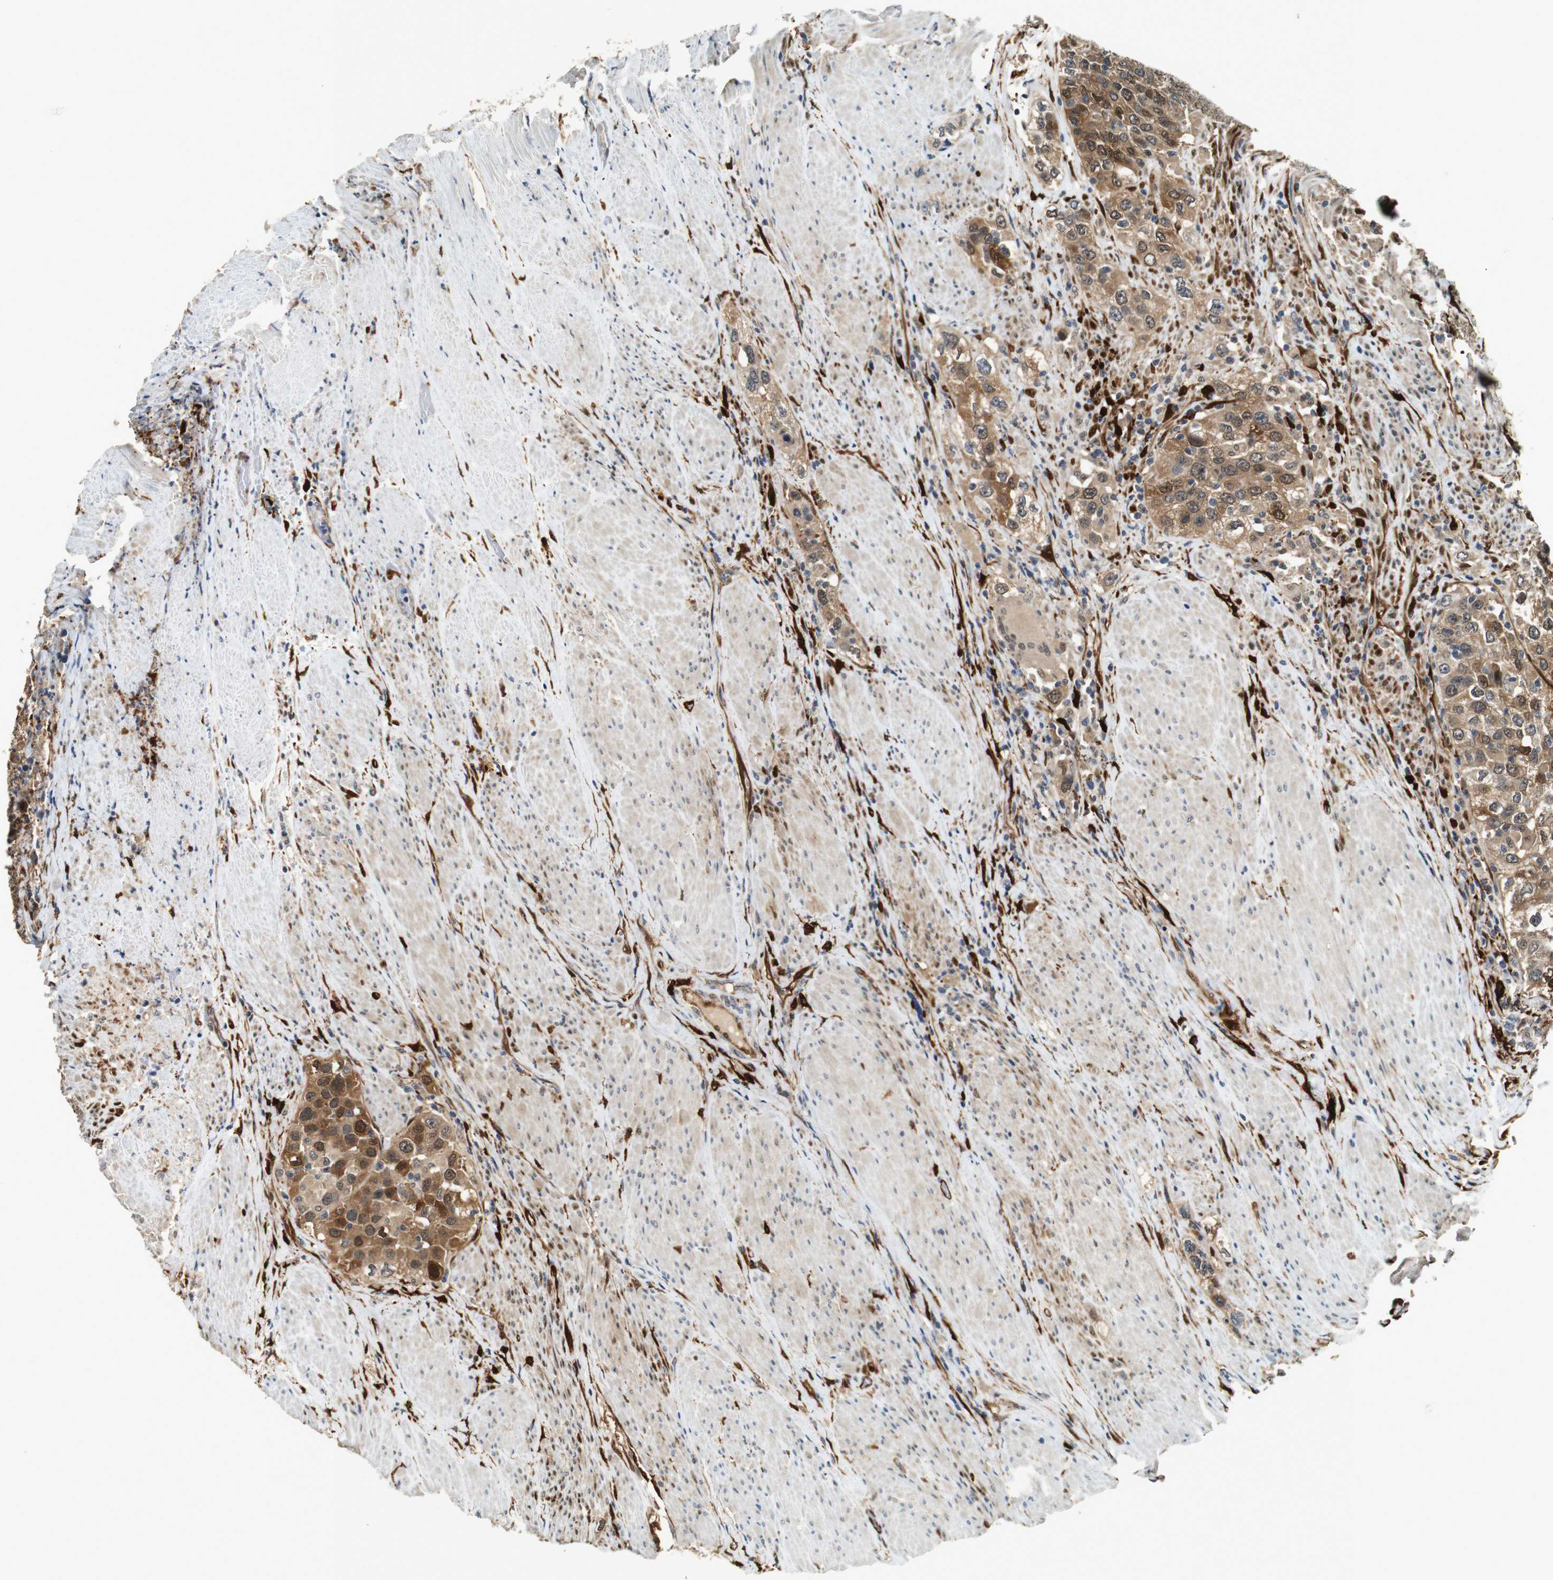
{"staining": {"intensity": "strong", "quantity": ">75%", "location": "cytoplasmic/membranous,nuclear"}, "tissue": "urothelial cancer", "cell_type": "Tumor cells", "image_type": "cancer", "snomed": [{"axis": "morphology", "description": "Urothelial carcinoma, High grade"}, {"axis": "topography", "description": "Urinary bladder"}], "caption": "Immunohistochemistry (IHC) of human urothelial cancer displays high levels of strong cytoplasmic/membranous and nuclear expression in about >75% of tumor cells. (IHC, brightfield microscopy, high magnification).", "gene": "LXN", "patient": {"sex": "female", "age": 80}}